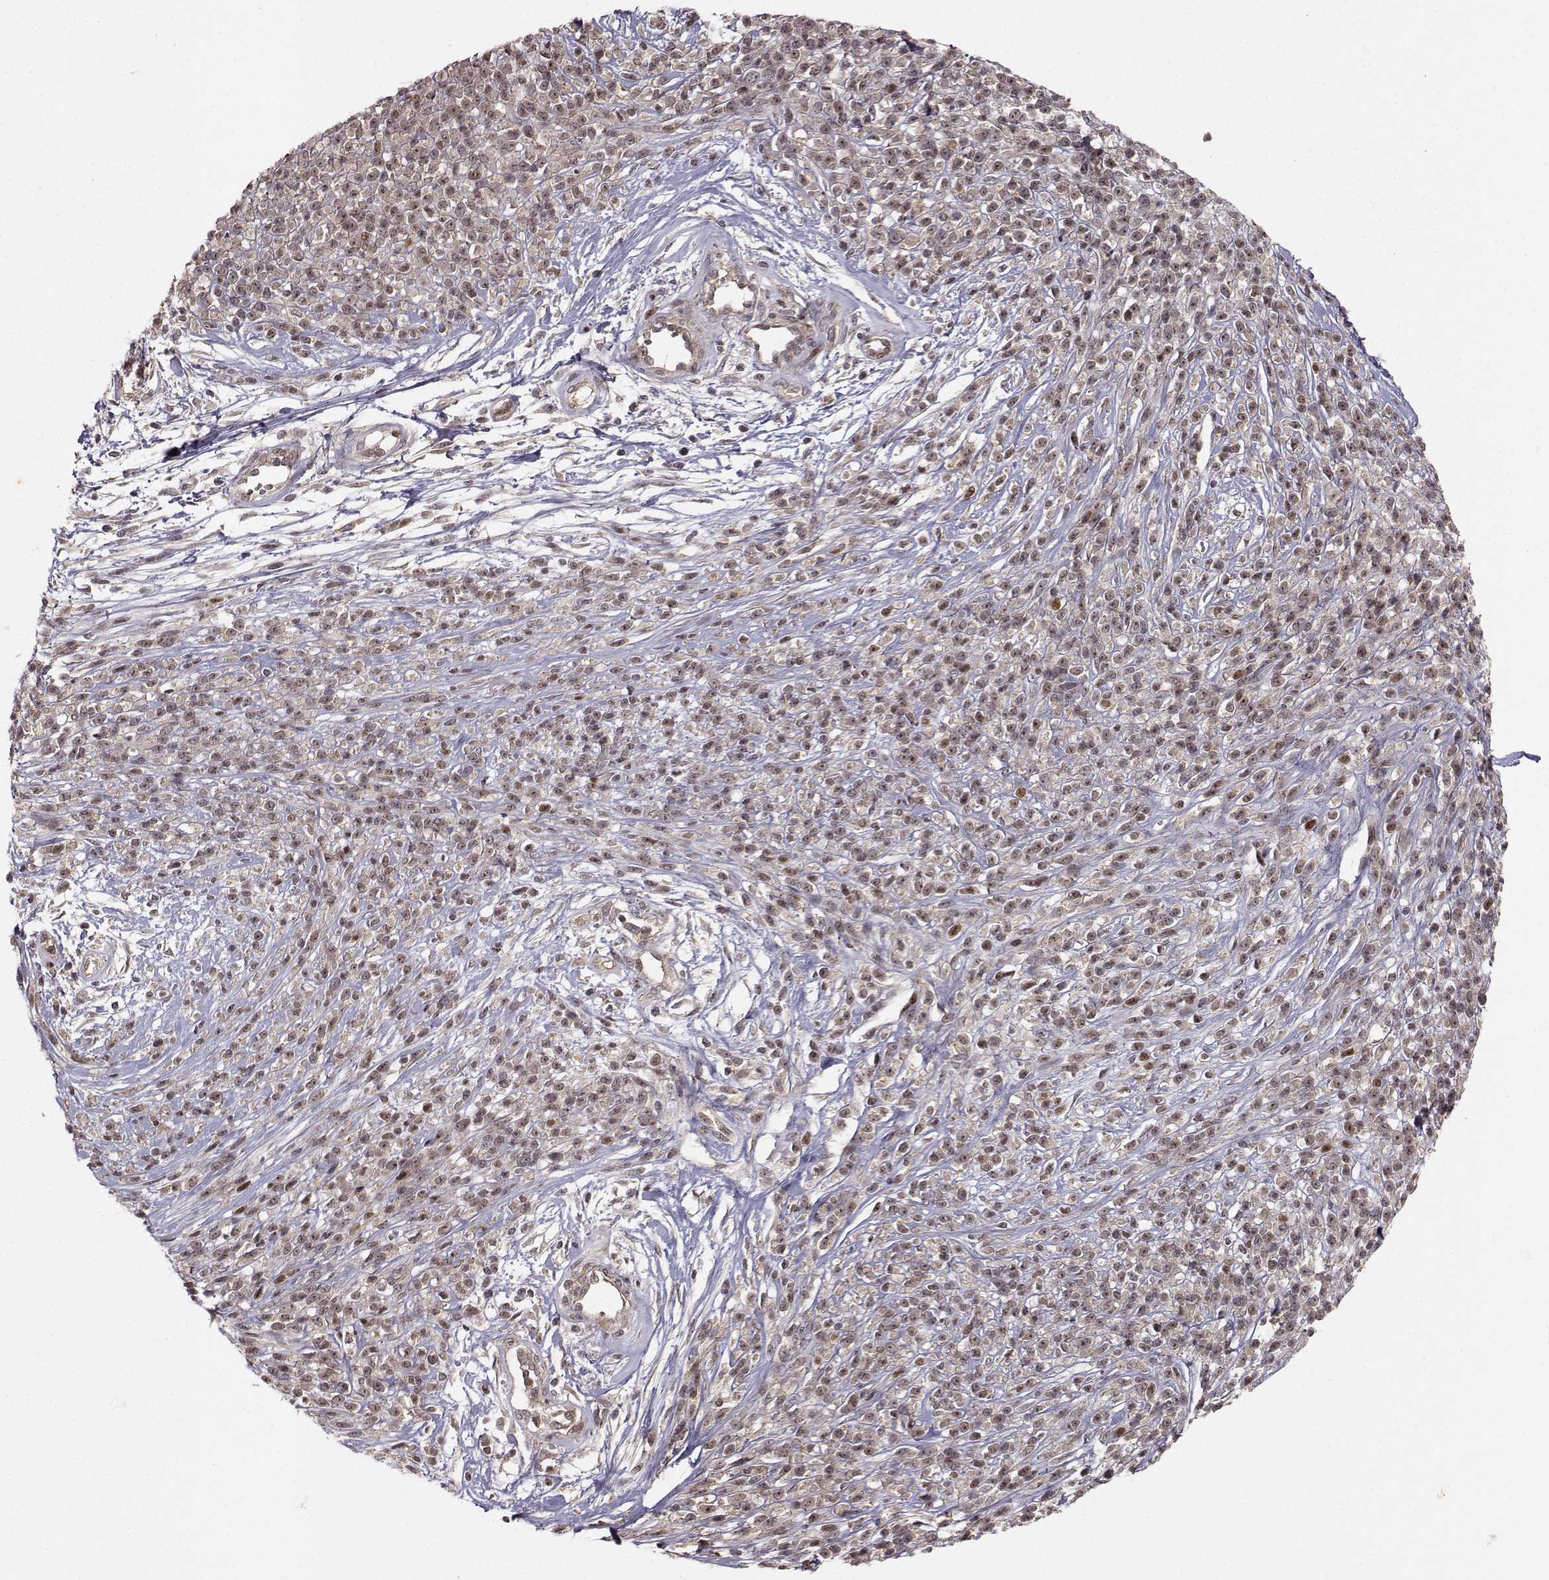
{"staining": {"intensity": "weak", "quantity": "25%-75%", "location": "nuclear"}, "tissue": "melanoma", "cell_type": "Tumor cells", "image_type": "cancer", "snomed": [{"axis": "morphology", "description": "Malignant melanoma, NOS"}, {"axis": "topography", "description": "Skin"}, {"axis": "topography", "description": "Skin of trunk"}], "caption": "A histopathology image of human malignant melanoma stained for a protein reveals weak nuclear brown staining in tumor cells. (Stains: DAB (3,3'-diaminobenzidine) in brown, nuclei in blue, Microscopy: brightfield microscopy at high magnification).", "gene": "APC", "patient": {"sex": "male", "age": 74}}